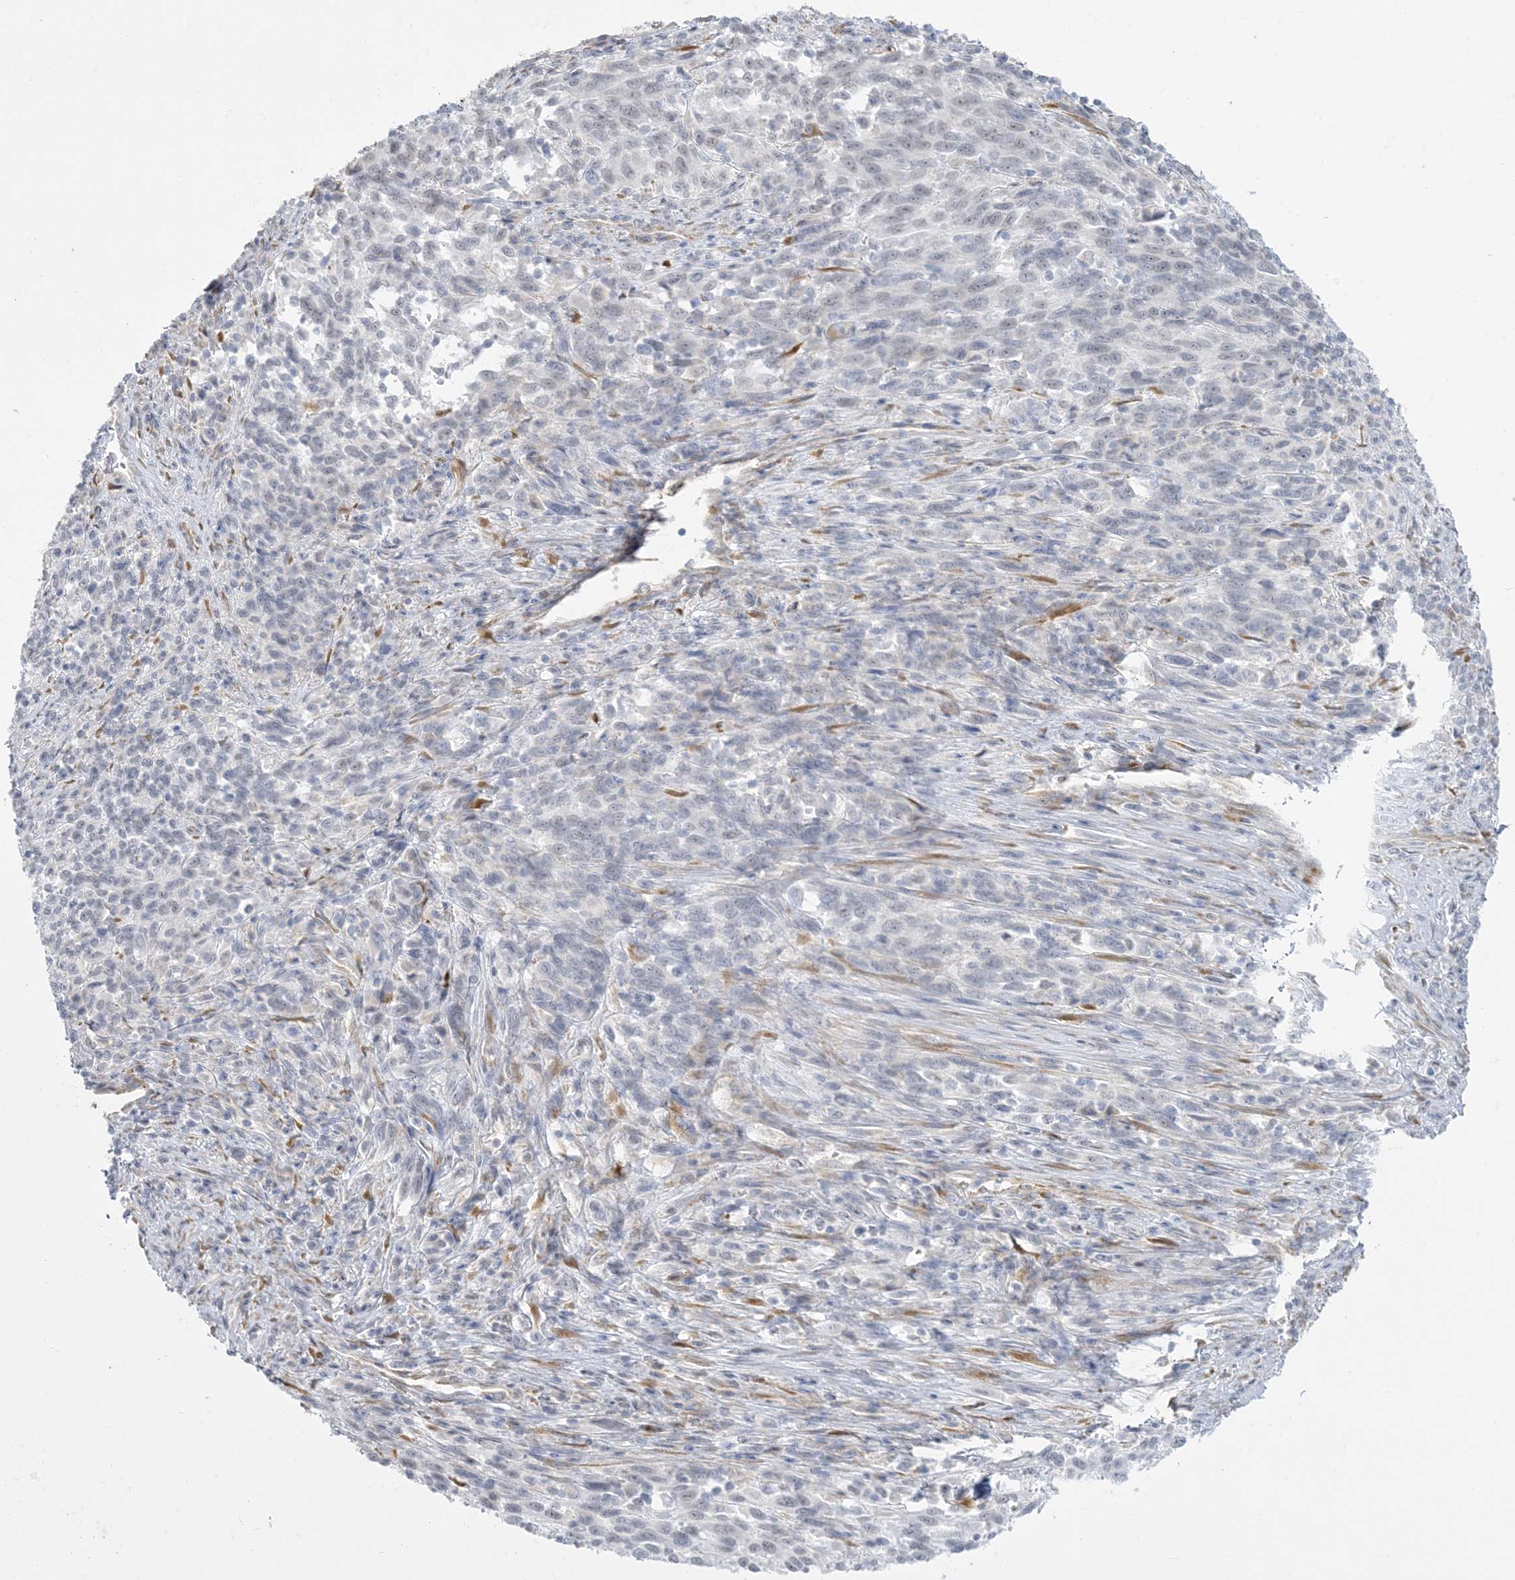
{"staining": {"intensity": "negative", "quantity": "none", "location": "none"}, "tissue": "melanoma", "cell_type": "Tumor cells", "image_type": "cancer", "snomed": [{"axis": "morphology", "description": "Malignant melanoma, Metastatic site"}, {"axis": "topography", "description": "Lymph node"}], "caption": "A photomicrograph of human melanoma is negative for staining in tumor cells.", "gene": "ZC3H6", "patient": {"sex": "male", "age": 61}}